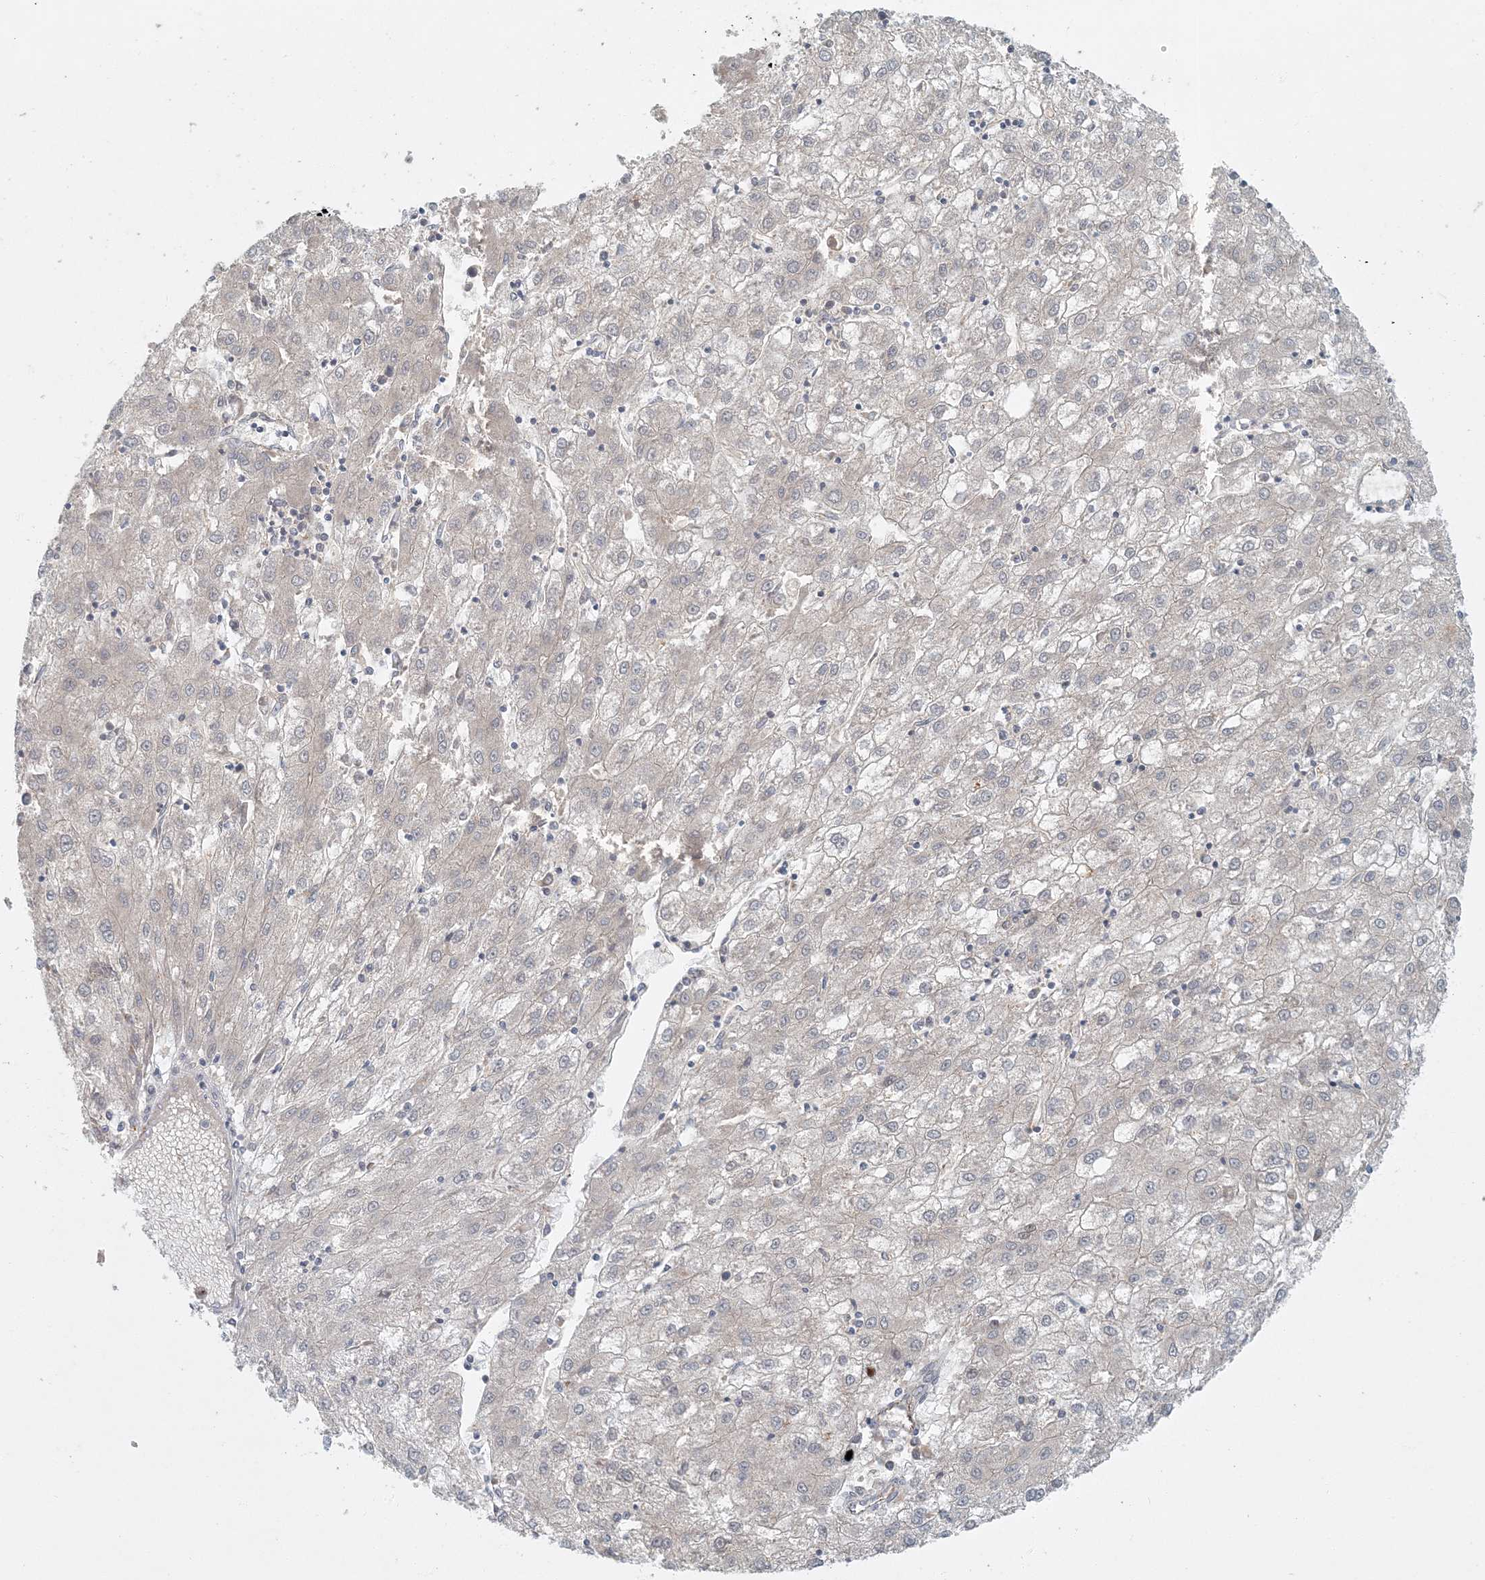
{"staining": {"intensity": "negative", "quantity": "none", "location": "none"}, "tissue": "liver cancer", "cell_type": "Tumor cells", "image_type": "cancer", "snomed": [{"axis": "morphology", "description": "Carcinoma, Hepatocellular, NOS"}, {"axis": "topography", "description": "Liver"}], "caption": "Tumor cells show no significant protein staining in liver hepatocellular carcinoma. Nuclei are stained in blue.", "gene": "AK9", "patient": {"sex": "male", "age": 72}}